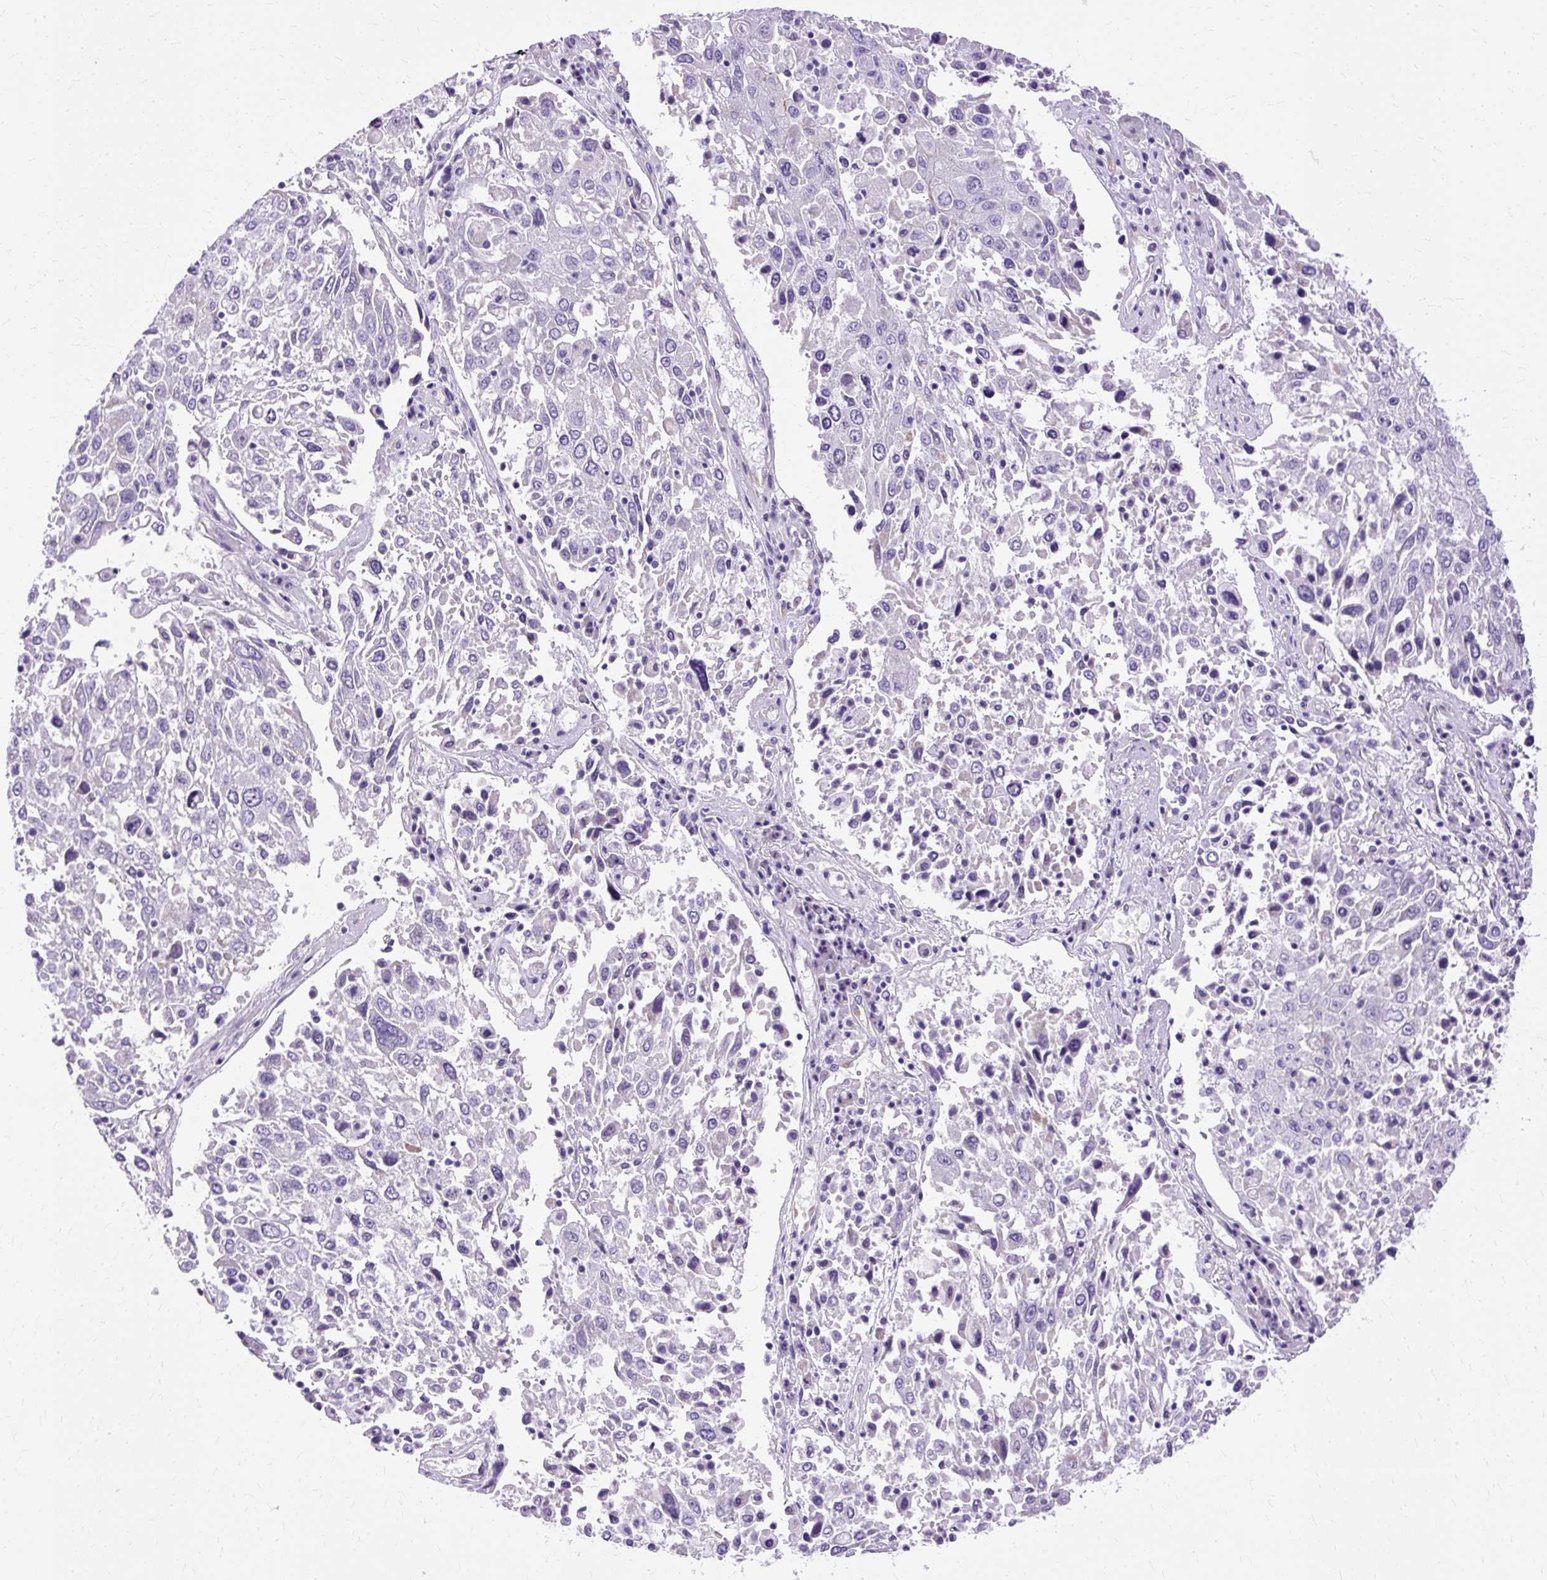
{"staining": {"intensity": "negative", "quantity": "none", "location": "none"}, "tissue": "lung cancer", "cell_type": "Tumor cells", "image_type": "cancer", "snomed": [{"axis": "morphology", "description": "Squamous cell carcinoma, NOS"}, {"axis": "topography", "description": "Lung"}], "caption": "Immunohistochemistry (IHC) image of lung cancer (squamous cell carcinoma) stained for a protein (brown), which shows no expression in tumor cells.", "gene": "MYO6", "patient": {"sex": "male", "age": 65}}